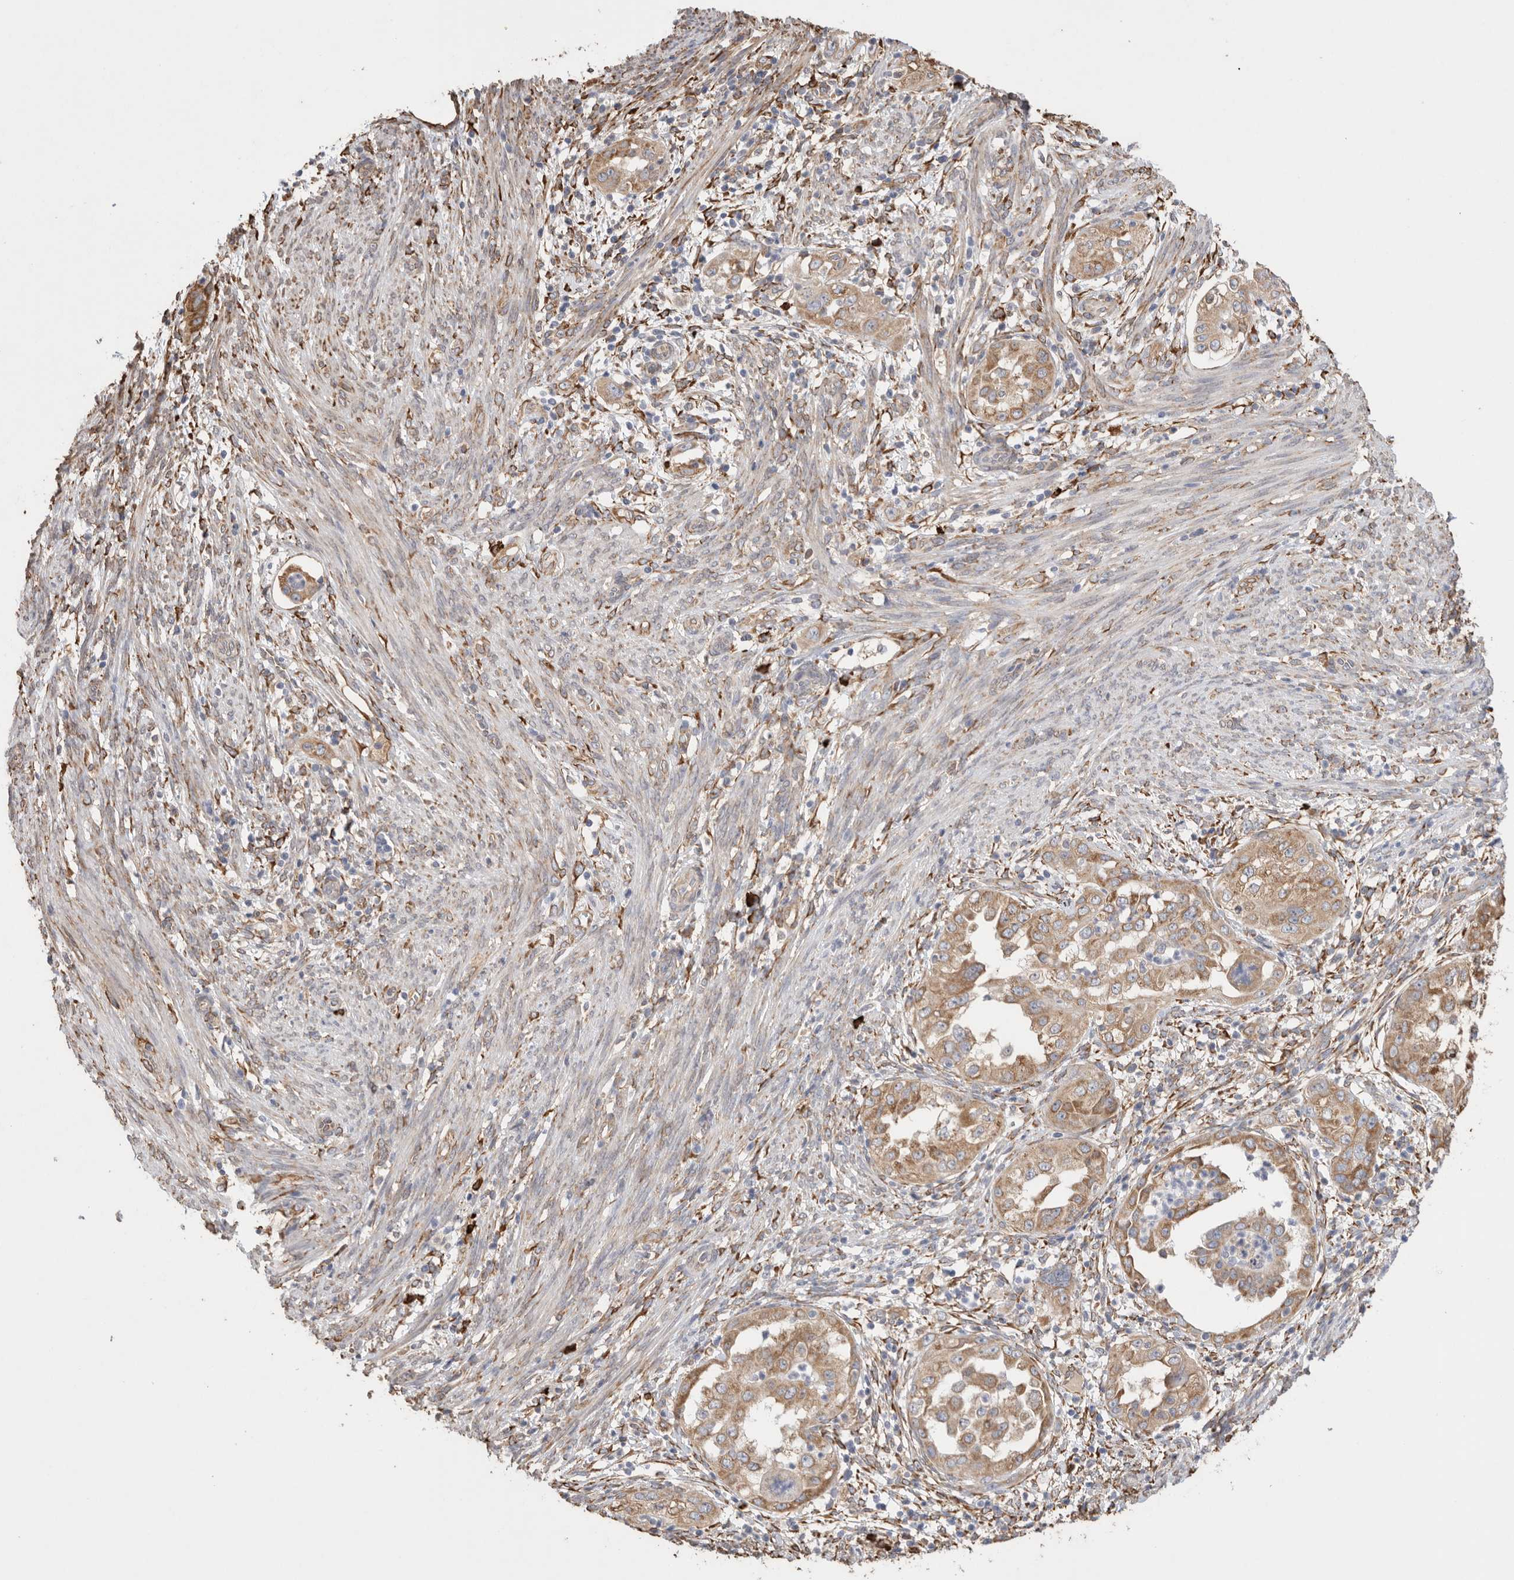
{"staining": {"intensity": "moderate", "quantity": ">75%", "location": "cytoplasmic/membranous"}, "tissue": "endometrial cancer", "cell_type": "Tumor cells", "image_type": "cancer", "snomed": [{"axis": "morphology", "description": "Adenocarcinoma, NOS"}, {"axis": "topography", "description": "Endometrium"}], "caption": "Protein staining of adenocarcinoma (endometrial) tissue reveals moderate cytoplasmic/membranous staining in approximately >75% of tumor cells.", "gene": "BLOC1S5", "patient": {"sex": "female", "age": 85}}